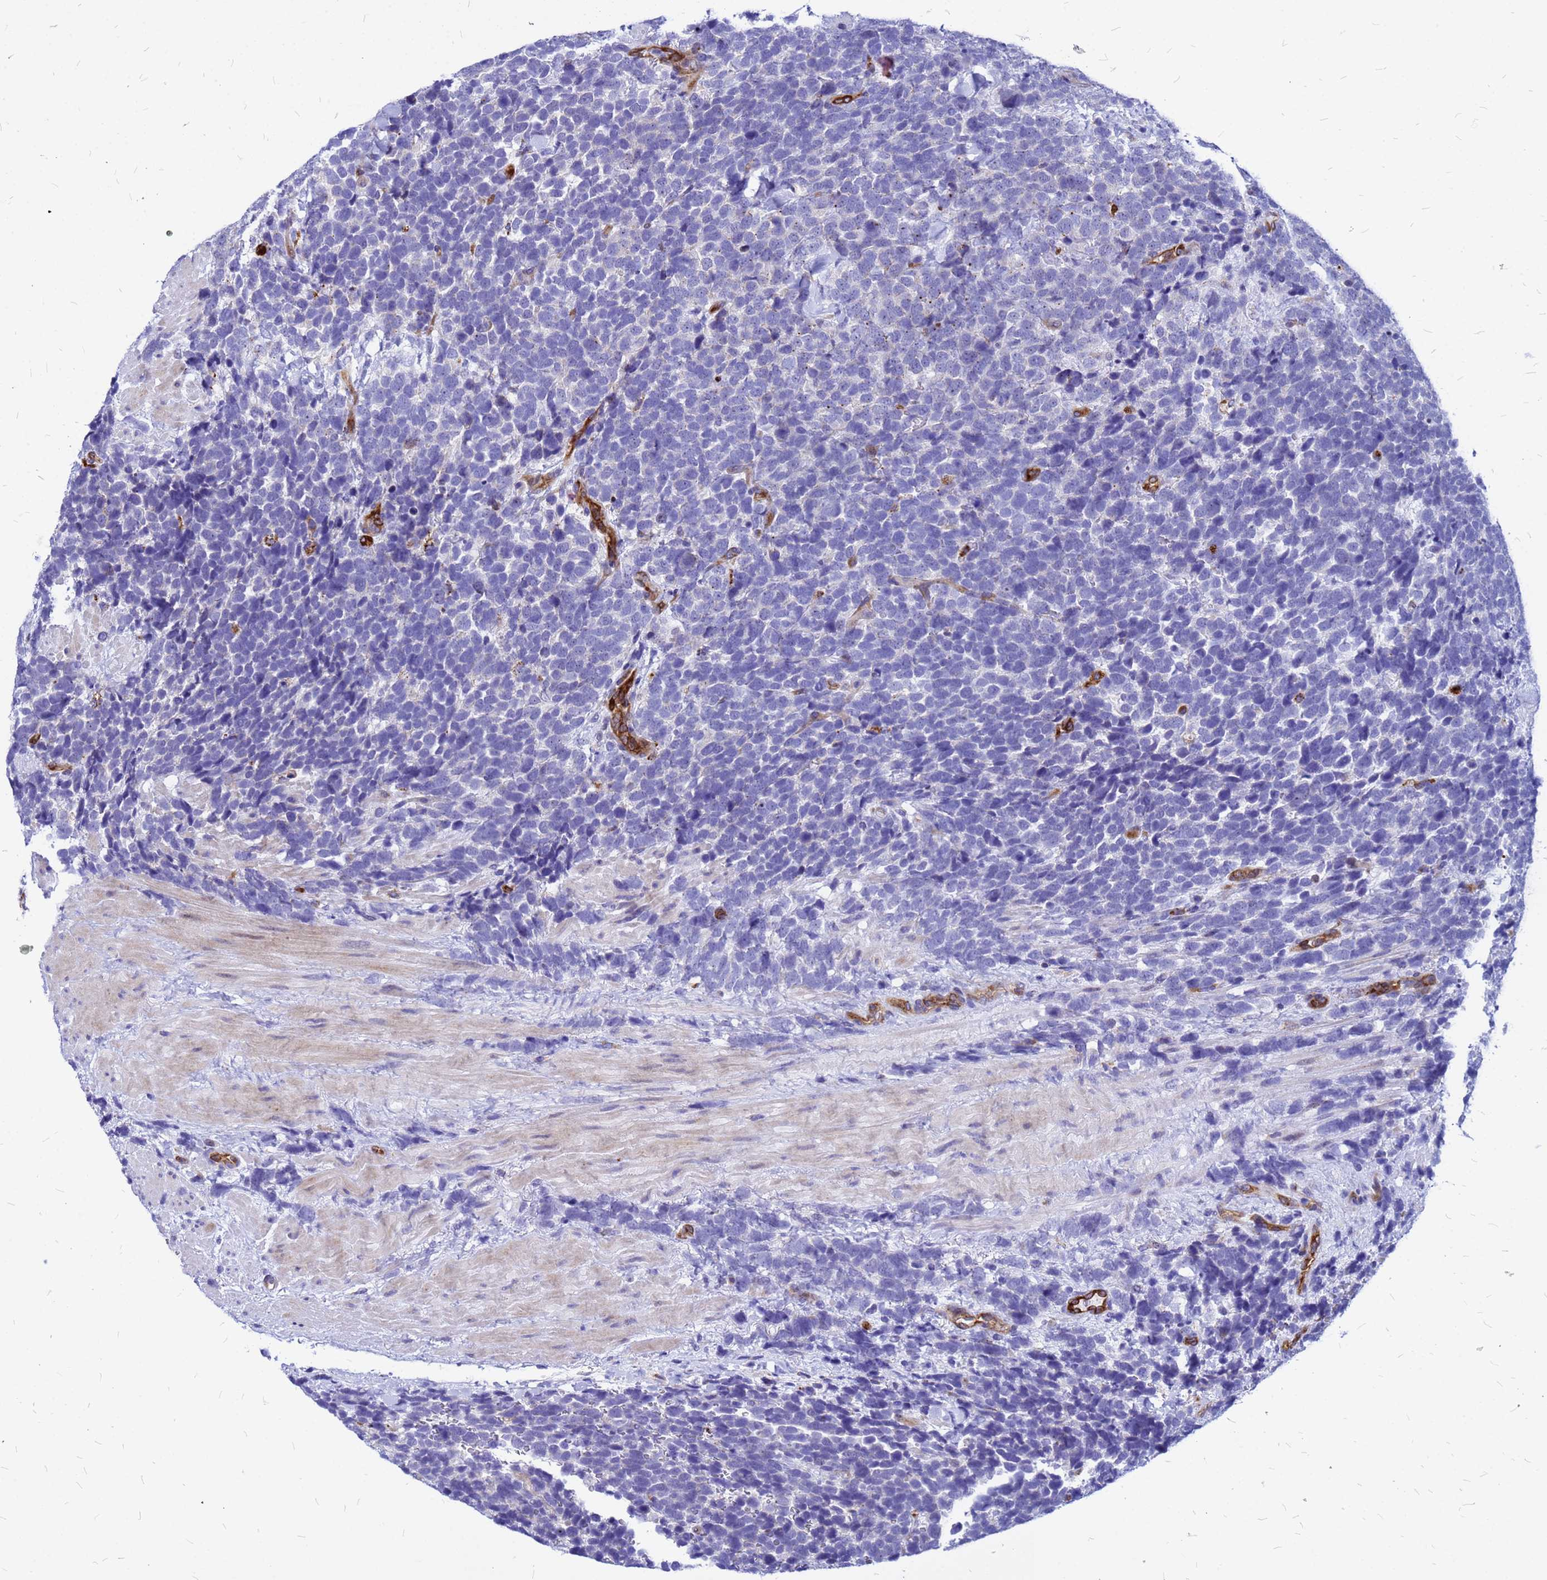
{"staining": {"intensity": "negative", "quantity": "none", "location": "none"}, "tissue": "urothelial cancer", "cell_type": "Tumor cells", "image_type": "cancer", "snomed": [{"axis": "morphology", "description": "Urothelial carcinoma, High grade"}, {"axis": "topography", "description": "Urinary bladder"}], "caption": "High-grade urothelial carcinoma was stained to show a protein in brown. There is no significant staining in tumor cells.", "gene": "NOSTRIN", "patient": {"sex": "female", "age": 82}}